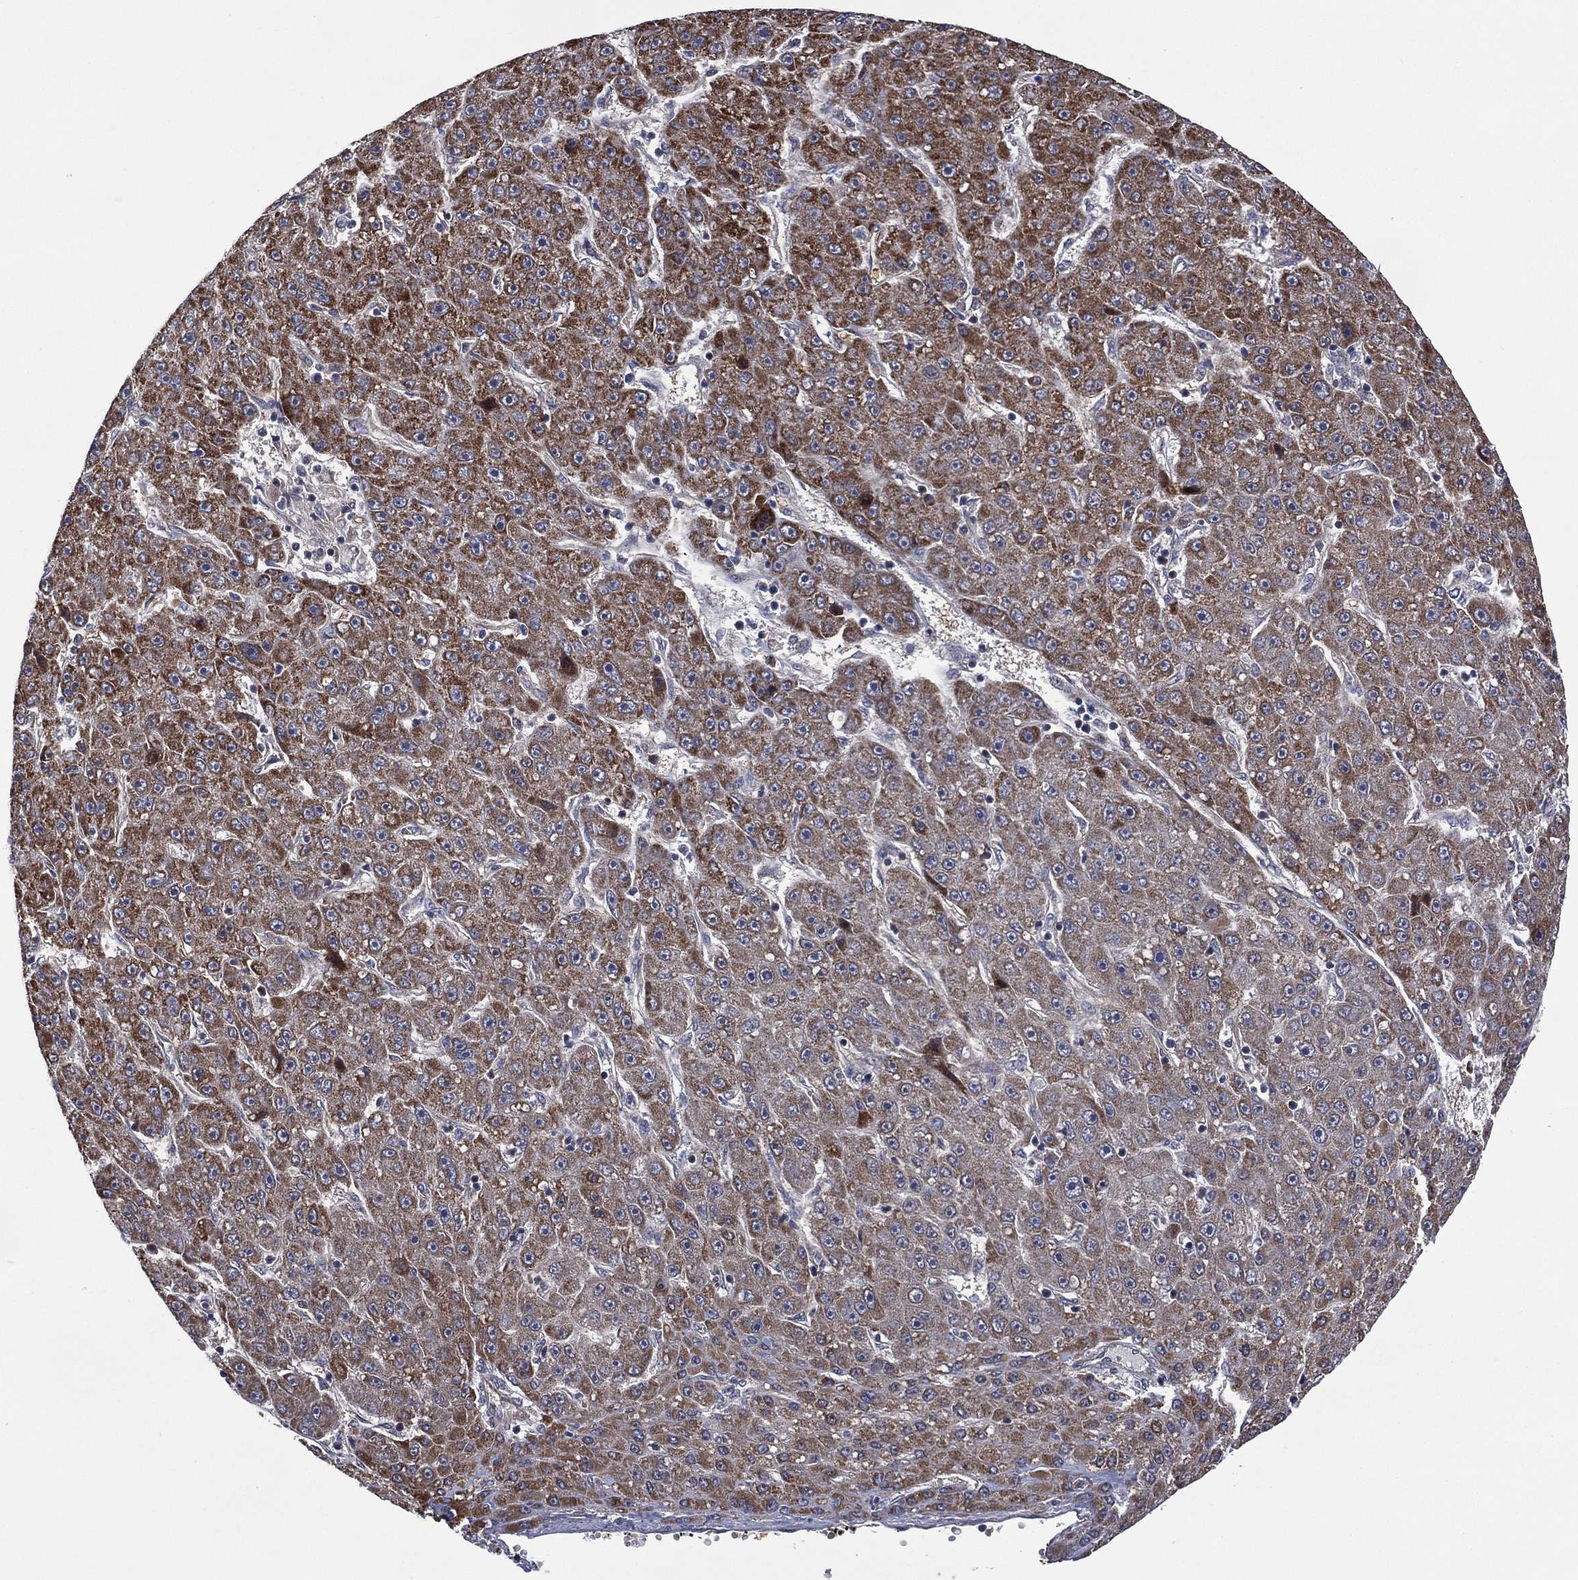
{"staining": {"intensity": "moderate", "quantity": ">75%", "location": "cytoplasmic/membranous"}, "tissue": "liver cancer", "cell_type": "Tumor cells", "image_type": "cancer", "snomed": [{"axis": "morphology", "description": "Carcinoma, Hepatocellular, NOS"}, {"axis": "topography", "description": "Liver"}], "caption": "Immunohistochemical staining of liver cancer (hepatocellular carcinoma) exhibits medium levels of moderate cytoplasmic/membranous protein staining in approximately >75% of tumor cells.", "gene": "HTD2", "patient": {"sex": "male", "age": 67}}